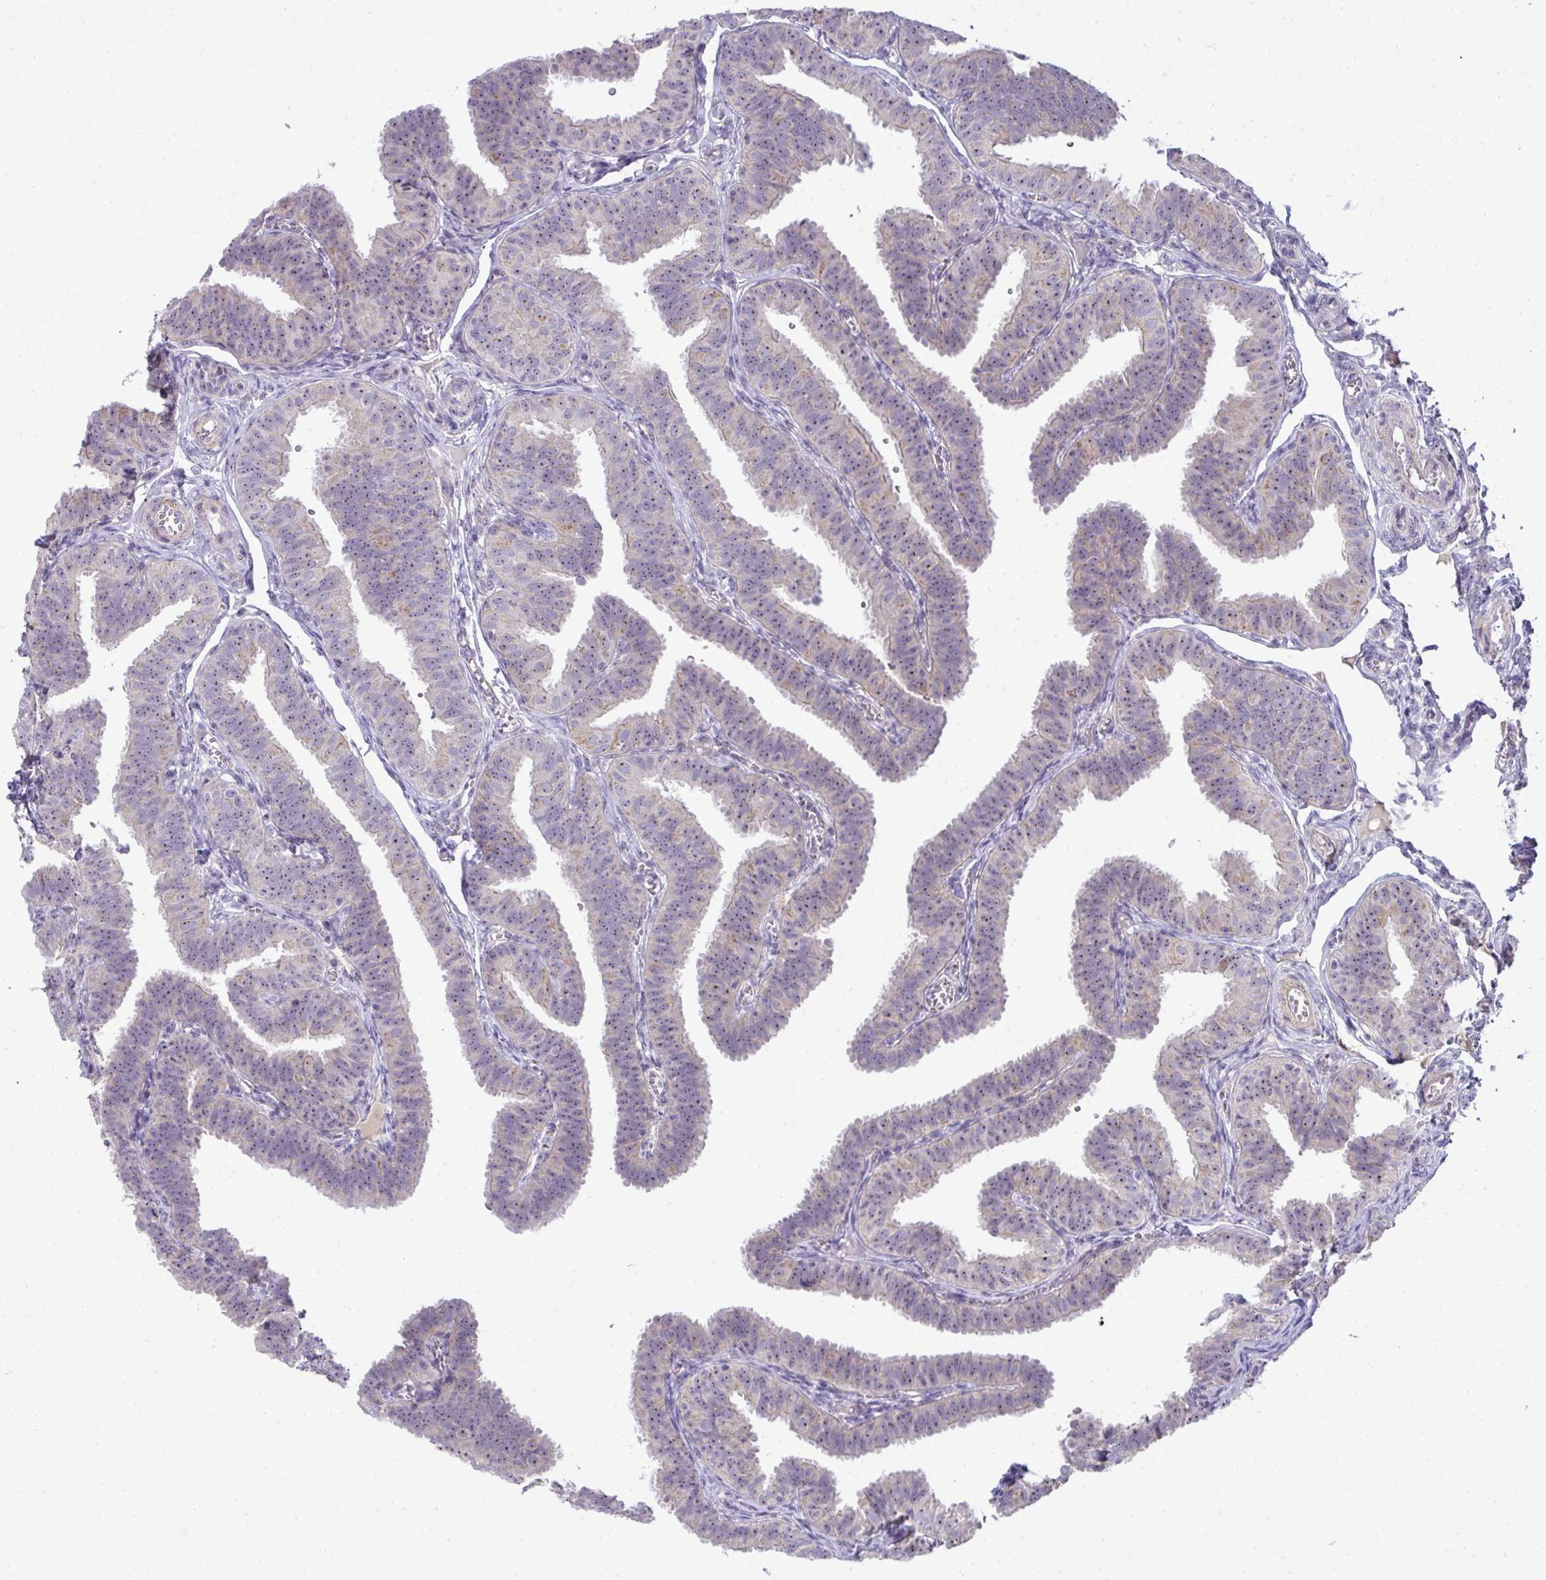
{"staining": {"intensity": "weak", "quantity": ">75%", "location": "nuclear"}, "tissue": "fallopian tube", "cell_type": "Glandular cells", "image_type": "normal", "snomed": [{"axis": "morphology", "description": "Normal tissue, NOS"}, {"axis": "topography", "description": "Fallopian tube"}], "caption": "IHC staining of normal fallopian tube, which reveals low levels of weak nuclear staining in about >75% of glandular cells indicating weak nuclear protein staining. The staining was performed using DAB (3,3'-diaminobenzidine) (brown) for protein detection and nuclei were counterstained in hematoxylin (blue).", "gene": "NT5C1A", "patient": {"sex": "female", "age": 25}}